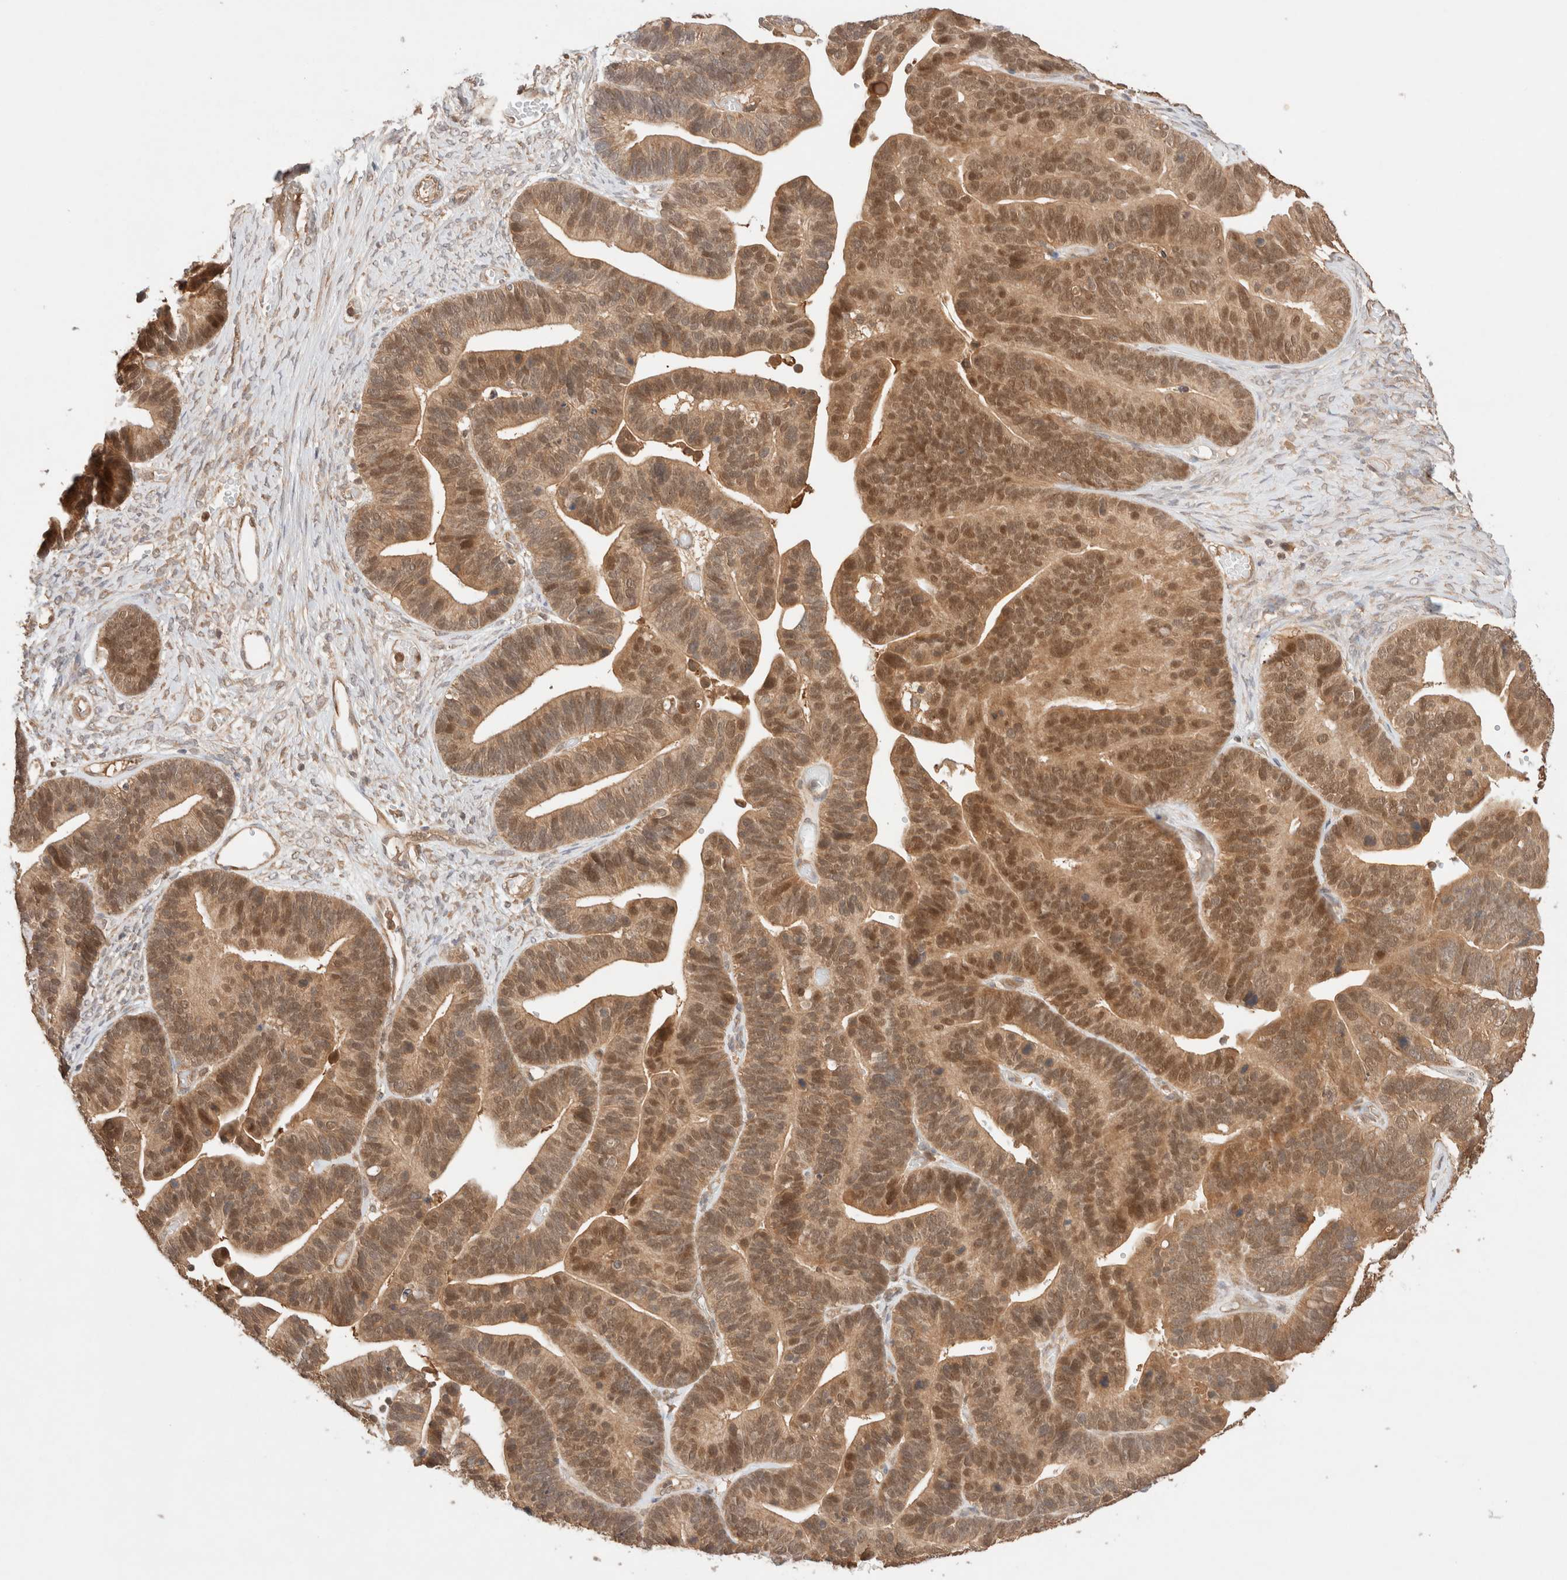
{"staining": {"intensity": "moderate", "quantity": ">75%", "location": "cytoplasmic/membranous,nuclear"}, "tissue": "ovarian cancer", "cell_type": "Tumor cells", "image_type": "cancer", "snomed": [{"axis": "morphology", "description": "Cystadenocarcinoma, serous, NOS"}, {"axis": "topography", "description": "Ovary"}], "caption": "Serous cystadenocarcinoma (ovarian) stained for a protein (brown) demonstrates moderate cytoplasmic/membranous and nuclear positive staining in approximately >75% of tumor cells.", "gene": "CARNMT1", "patient": {"sex": "female", "age": 56}}